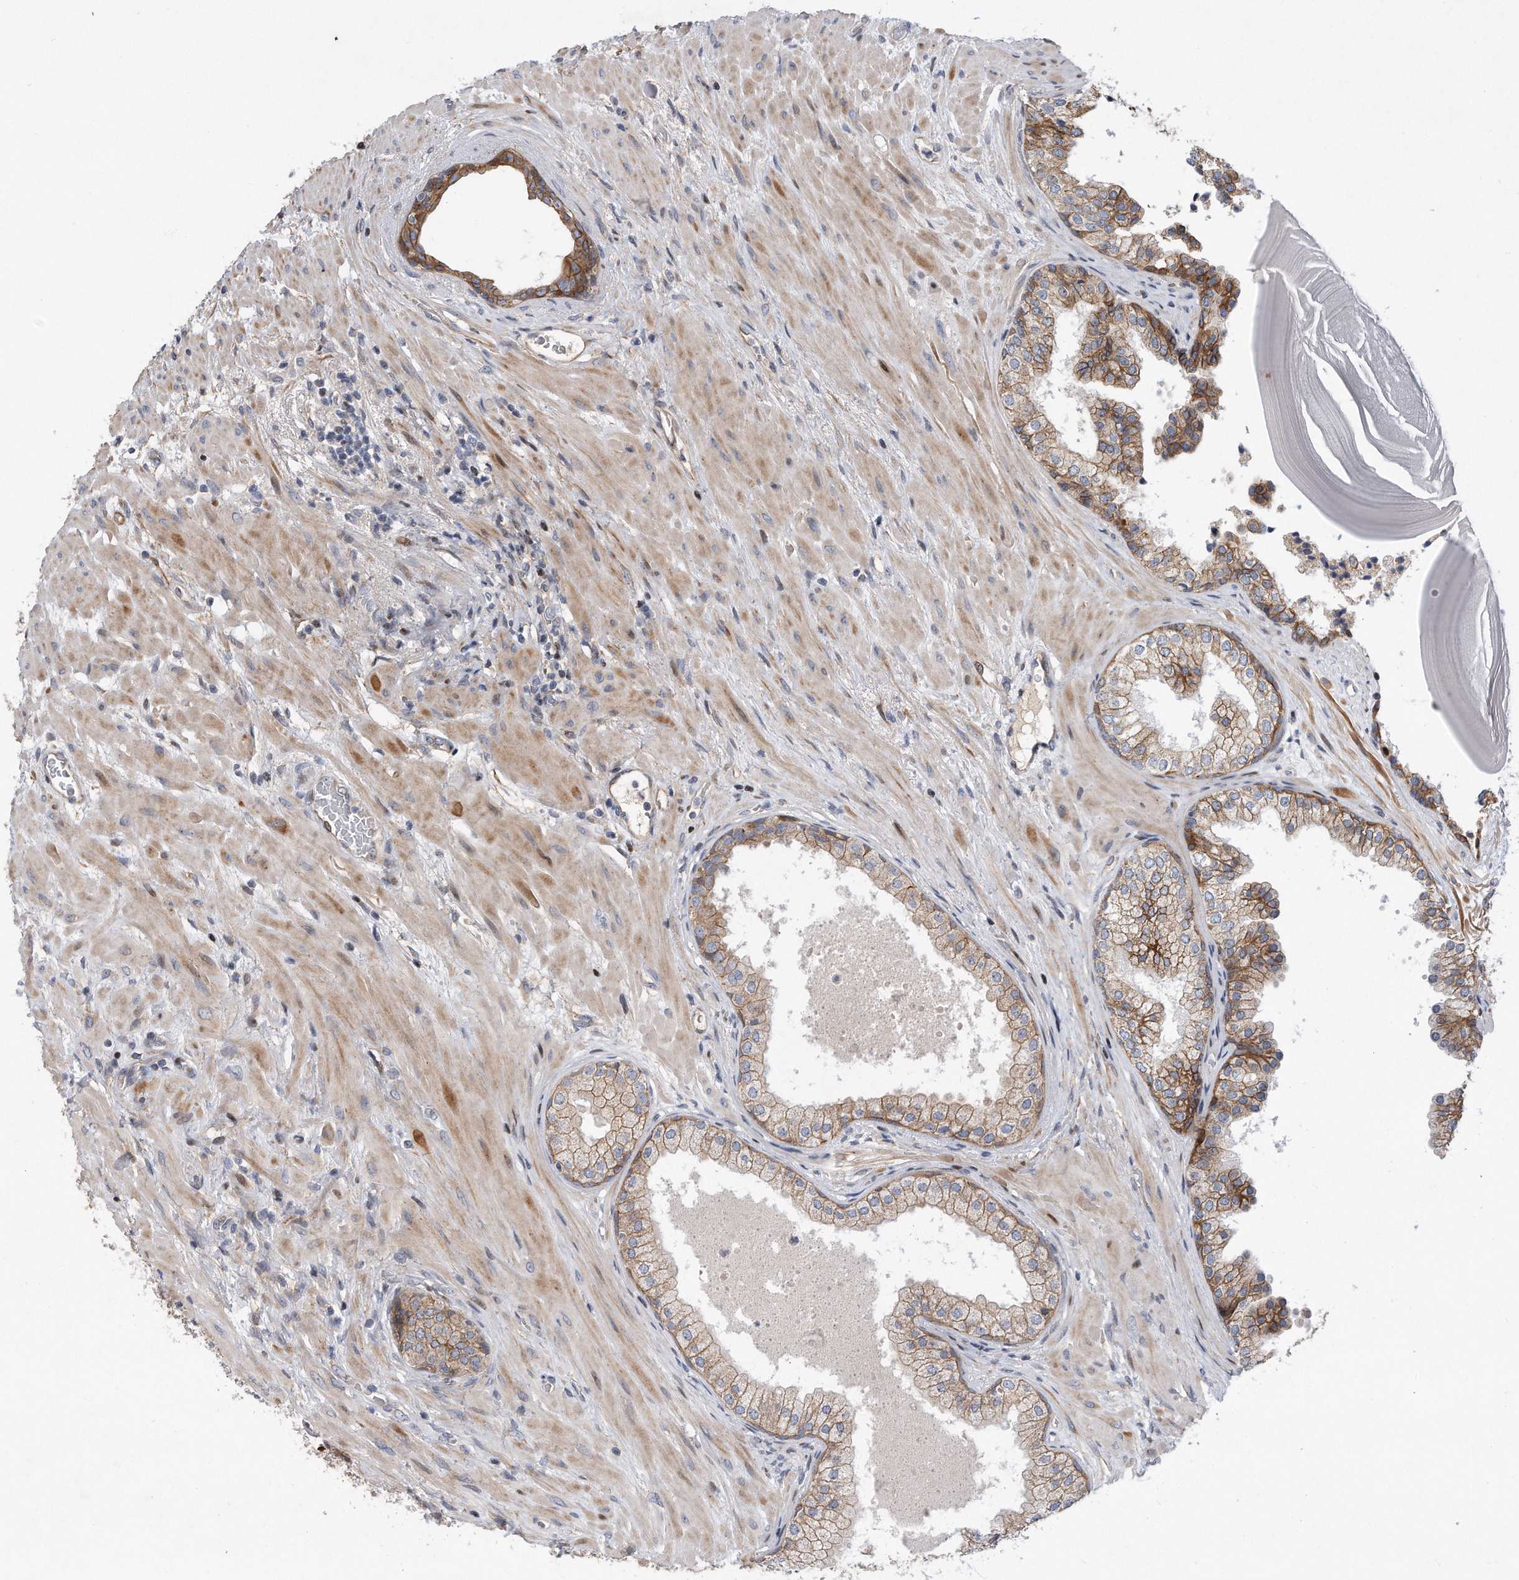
{"staining": {"intensity": "moderate", "quantity": "25%-75%", "location": "cytoplasmic/membranous"}, "tissue": "prostate", "cell_type": "Glandular cells", "image_type": "normal", "snomed": [{"axis": "morphology", "description": "Normal tissue, NOS"}, {"axis": "topography", "description": "Prostate"}], "caption": "Glandular cells show moderate cytoplasmic/membranous staining in about 25%-75% of cells in normal prostate. (IHC, brightfield microscopy, high magnification).", "gene": "CDH12", "patient": {"sex": "male", "age": 48}}